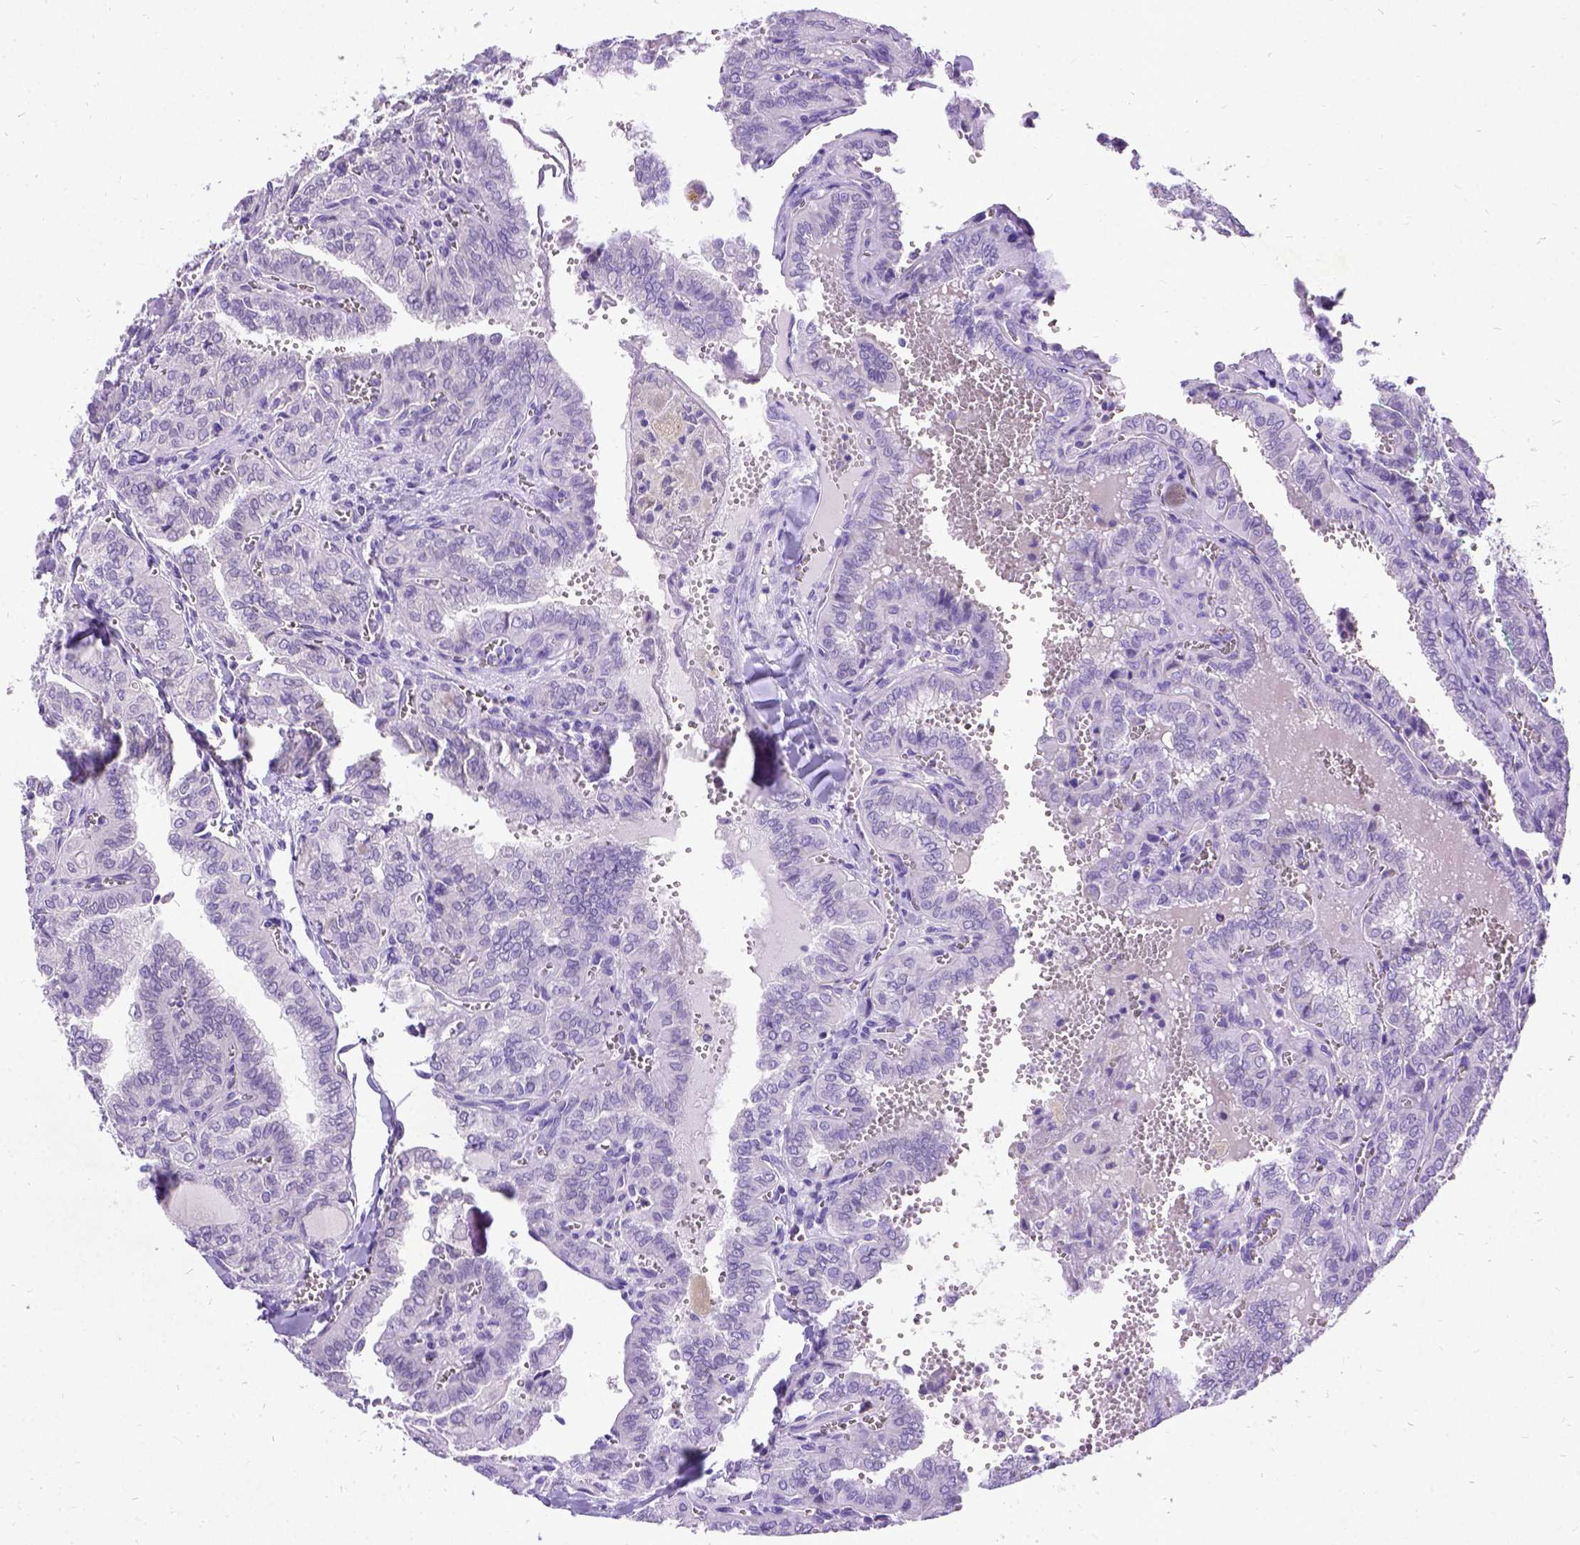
{"staining": {"intensity": "negative", "quantity": "none", "location": "none"}, "tissue": "thyroid cancer", "cell_type": "Tumor cells", "image_type": "cancer", "snomed": [{"axis": "morphology", "description": "Papillary adenocarcinoma, NOS"}, {"axis": "topography", "description": "Thyroid gland"}], "caption": "High magnification brightfield microscopy of thyroid cancer (papillary adenocarcinoma) stained with DAB (brown) and counterstained with hematoxylin (blue): tumor cells show no significant positivity.", "gene": "NEUROD4", "patient": {"sex": "female", "age": 41}}